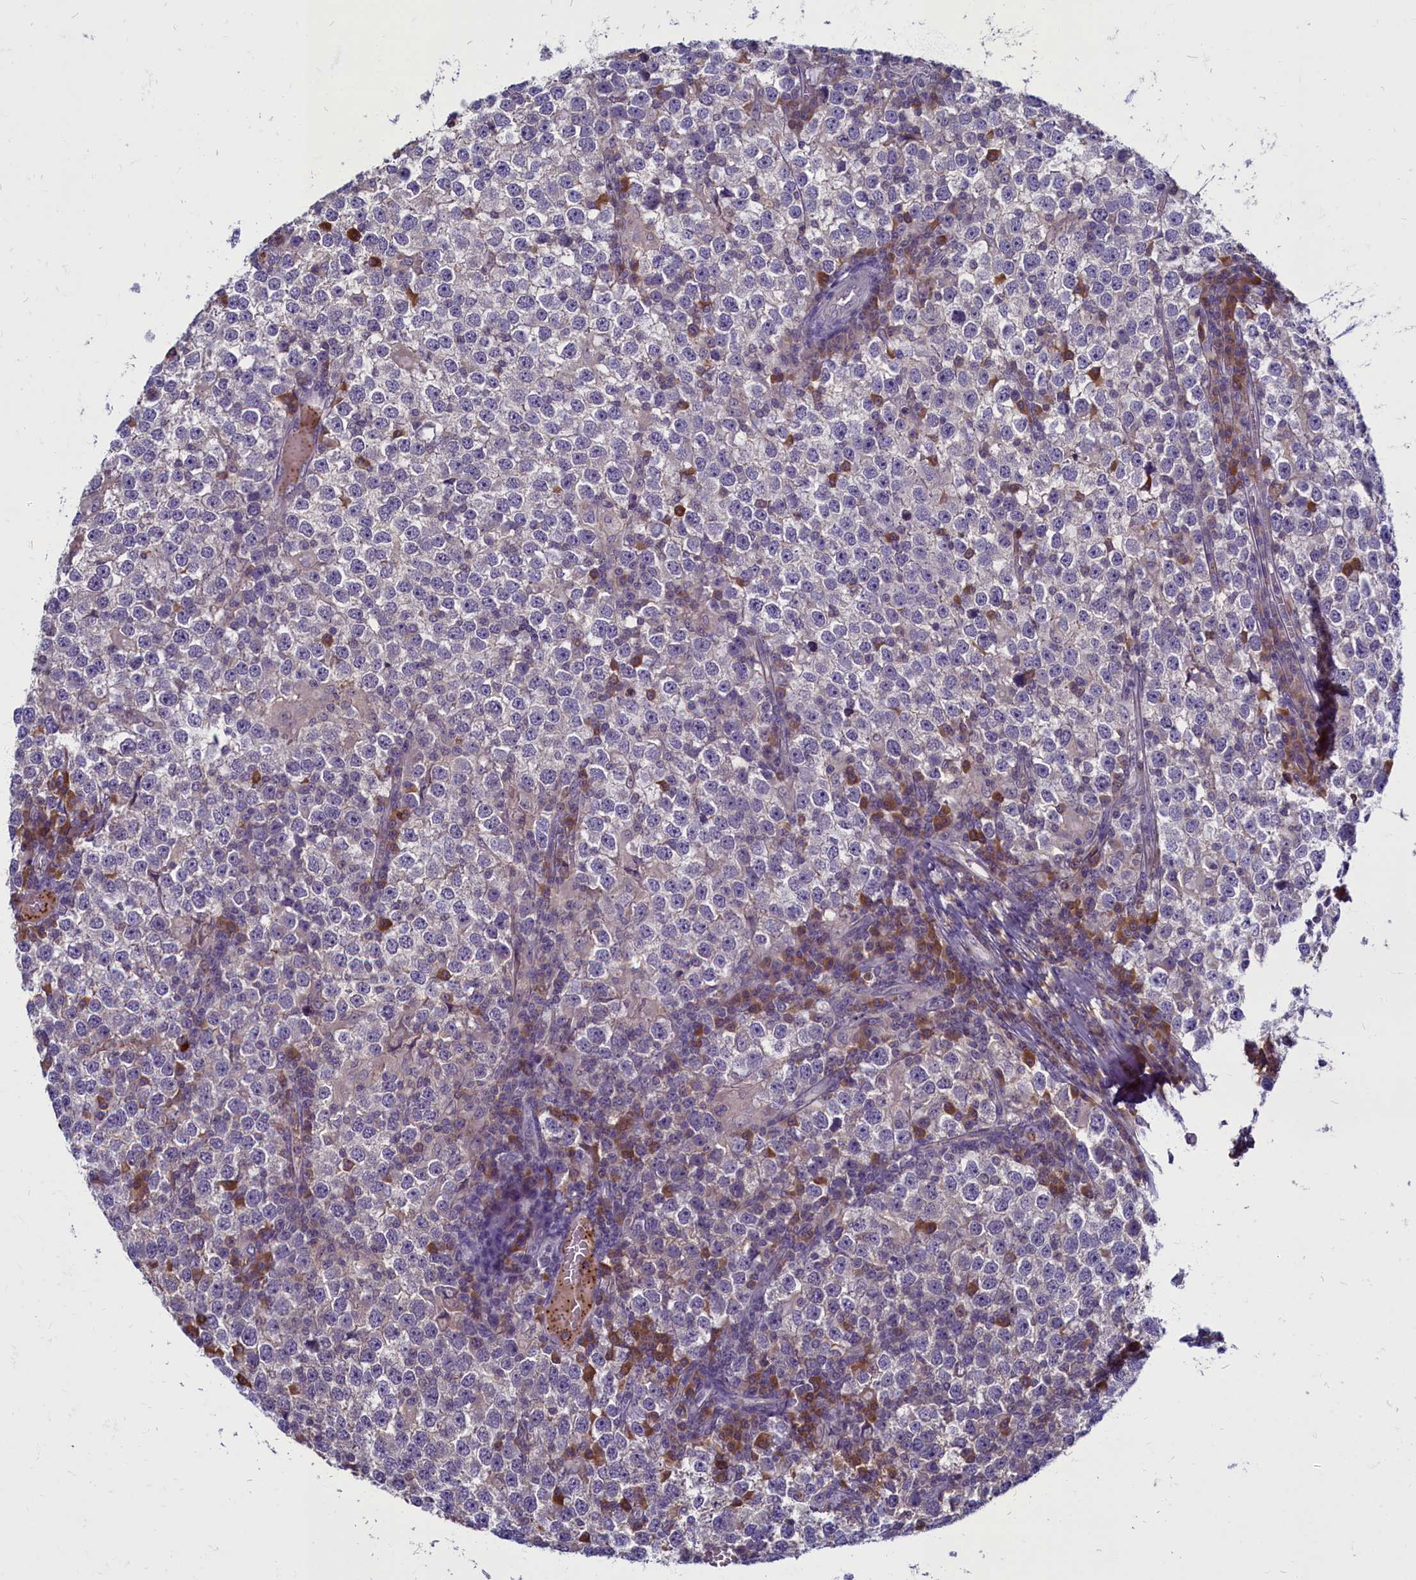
{"staining": {"intensity": "negative", "quantity": "none", "location": "none"}, "tissue": "testis cancer", "cell_type": "Tumor cells", "image_type": "cancer", "snomed": [{"axis": "morphology", "description": "Seminoma, NOS"}, {"axis": "topography", "description": "Testis"}], "caption": "Histopathology image shows no significant protein expression in tumor cells of testis cancer (seminoma).", "gene": "SV2C", "patient": {"sex": "male", "age": 65}}